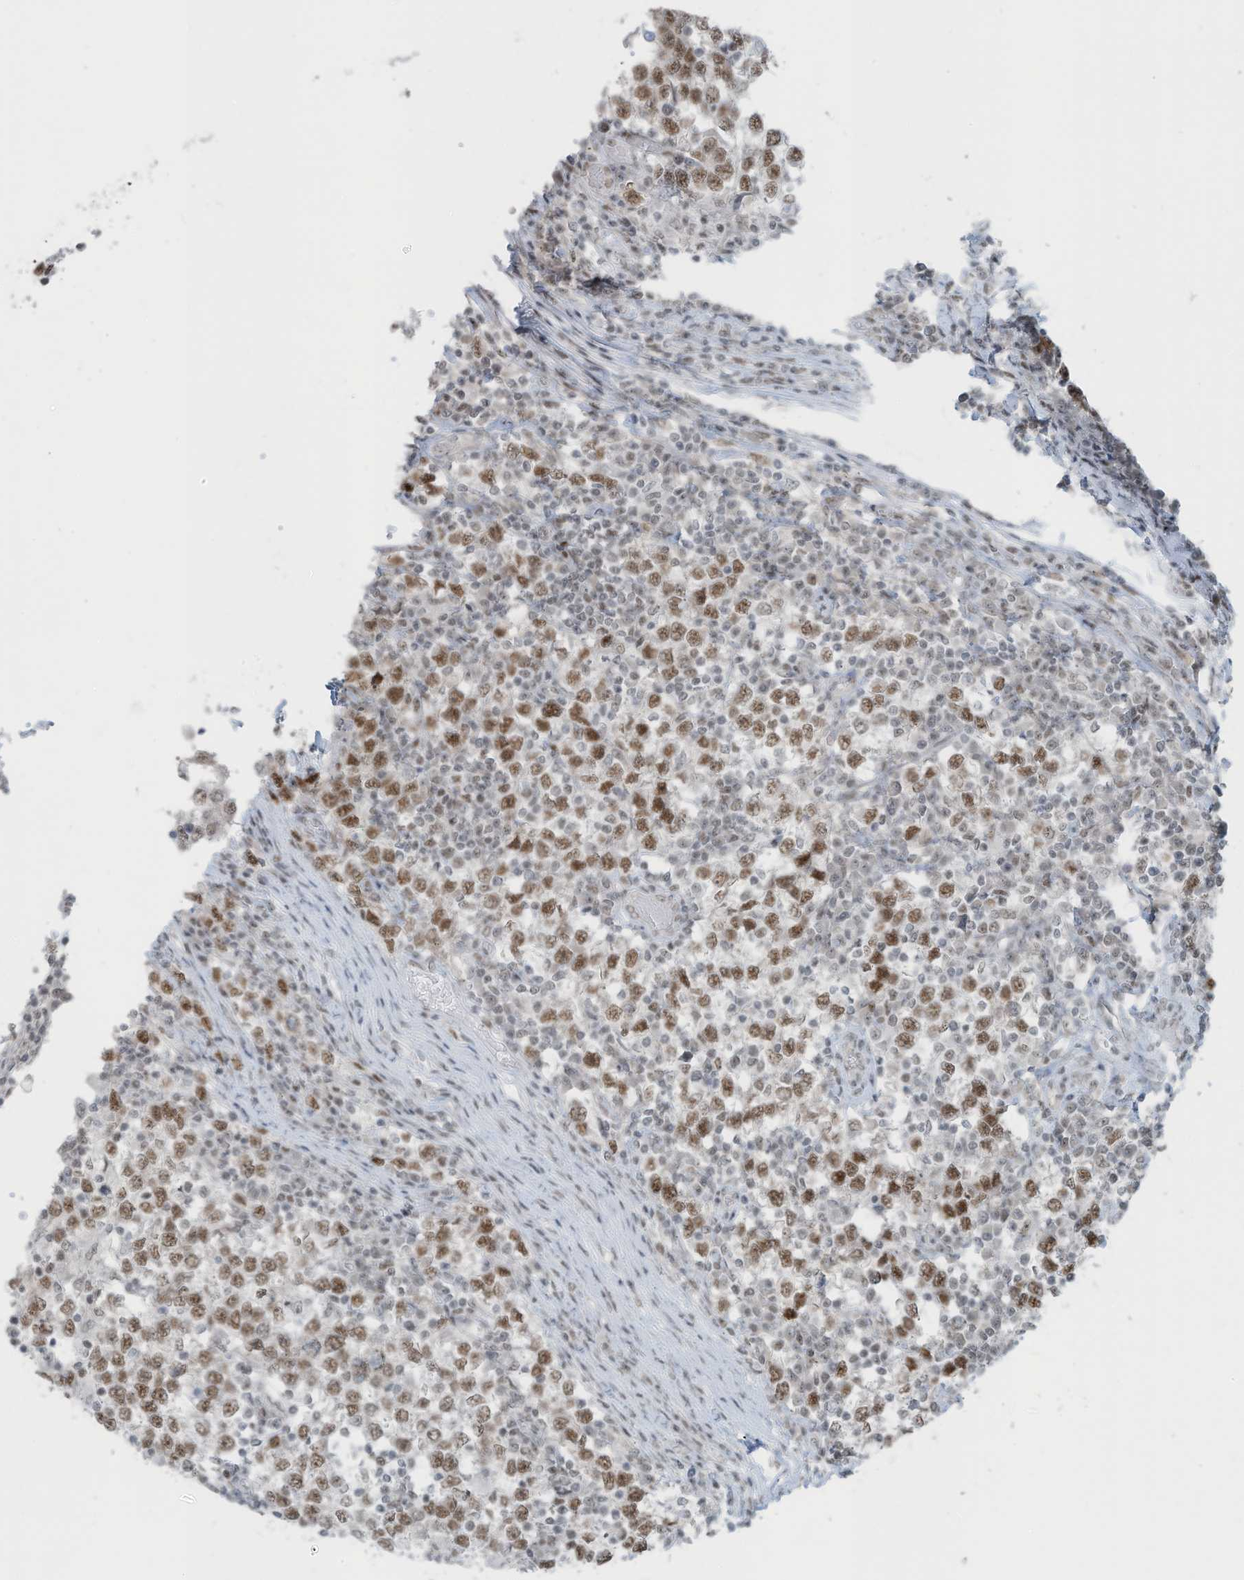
{"staining": {"intensity": "moderate", "quantity": ">75%", "location": "nuclear"}, "tissue": "testis cancer", "cell_type": "Tumor cells", "image_type": "cancer", "snomed": [{"axis": "morphology", "description": "Seminoma, NOS"}, {"axis": "topography", "description": "Testis"}], "caption": "Moderate nuclear protein positivity is seen in approximately >75% of tumor cells in testis cancer. (Stains: DAB in brown, nuclei in blue, Microscopy: brightfield microscopy at high magnification).", "gene": "WRNIP1", "patient": {"sex": "male", "age": 65}}